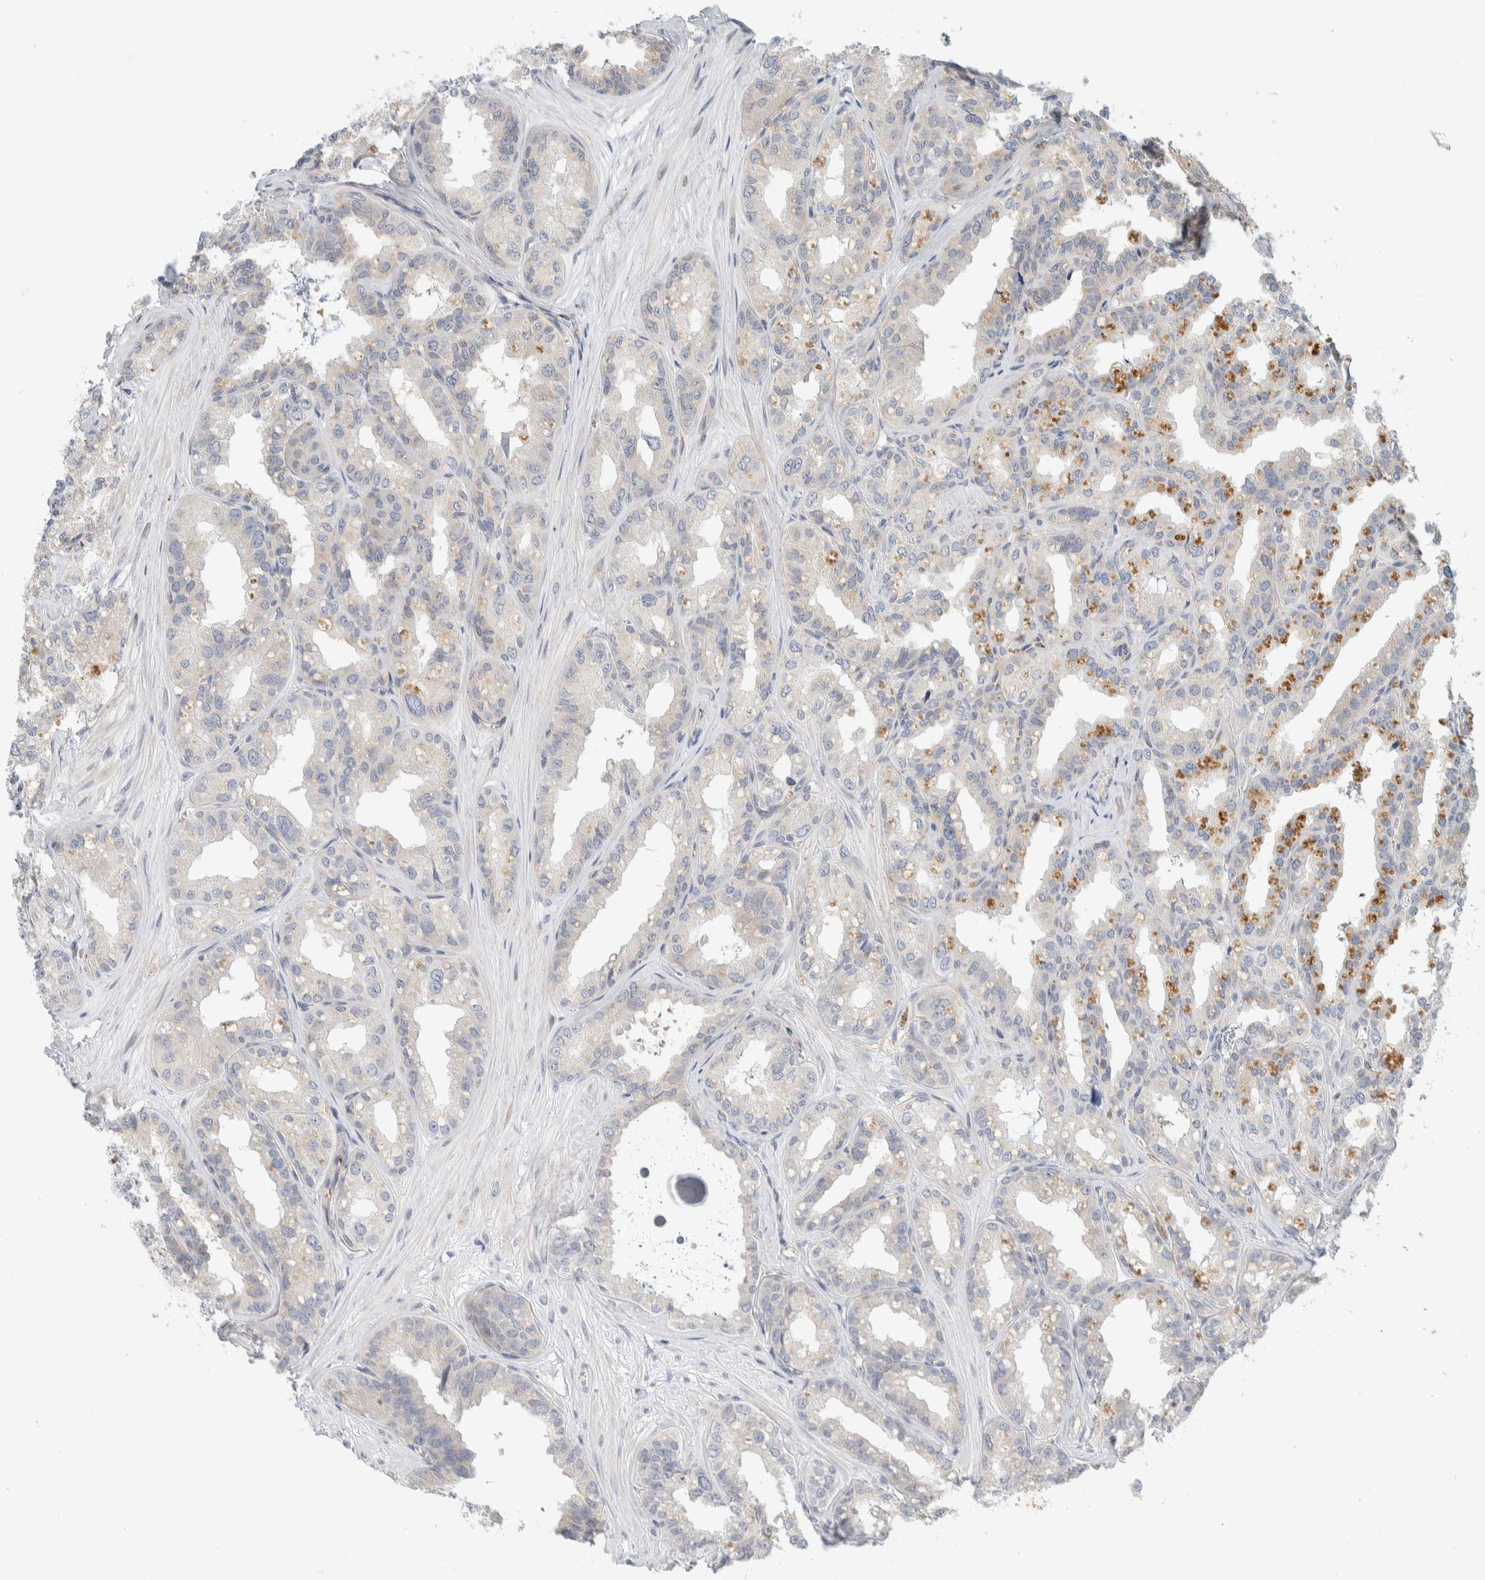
{"staining": {"intensity": "moderate", "quantity": "25%-75%", "location": "cytoplasmic/membranous"}, "tissue": "seminal vesicle", "cell_type": "Glandular cells", "image_type": "normal", "snomed": [{"axis": "morphology", "description": "Normal tissue, NOS"}, {"axis": "topography", "description": "Prostate"}, {"axis": "topography", "description": "Seminal veicle"}], "caption": "A micrograph showing moderate cytoplasmic/membranous positivity in approximately 25%-75% of glandular cells in normal seminal vesicle, as visualized by brown immunohistochemical staining.", "gene": "TMEM184B", "patient": {"sex": "male", "age": 51}}